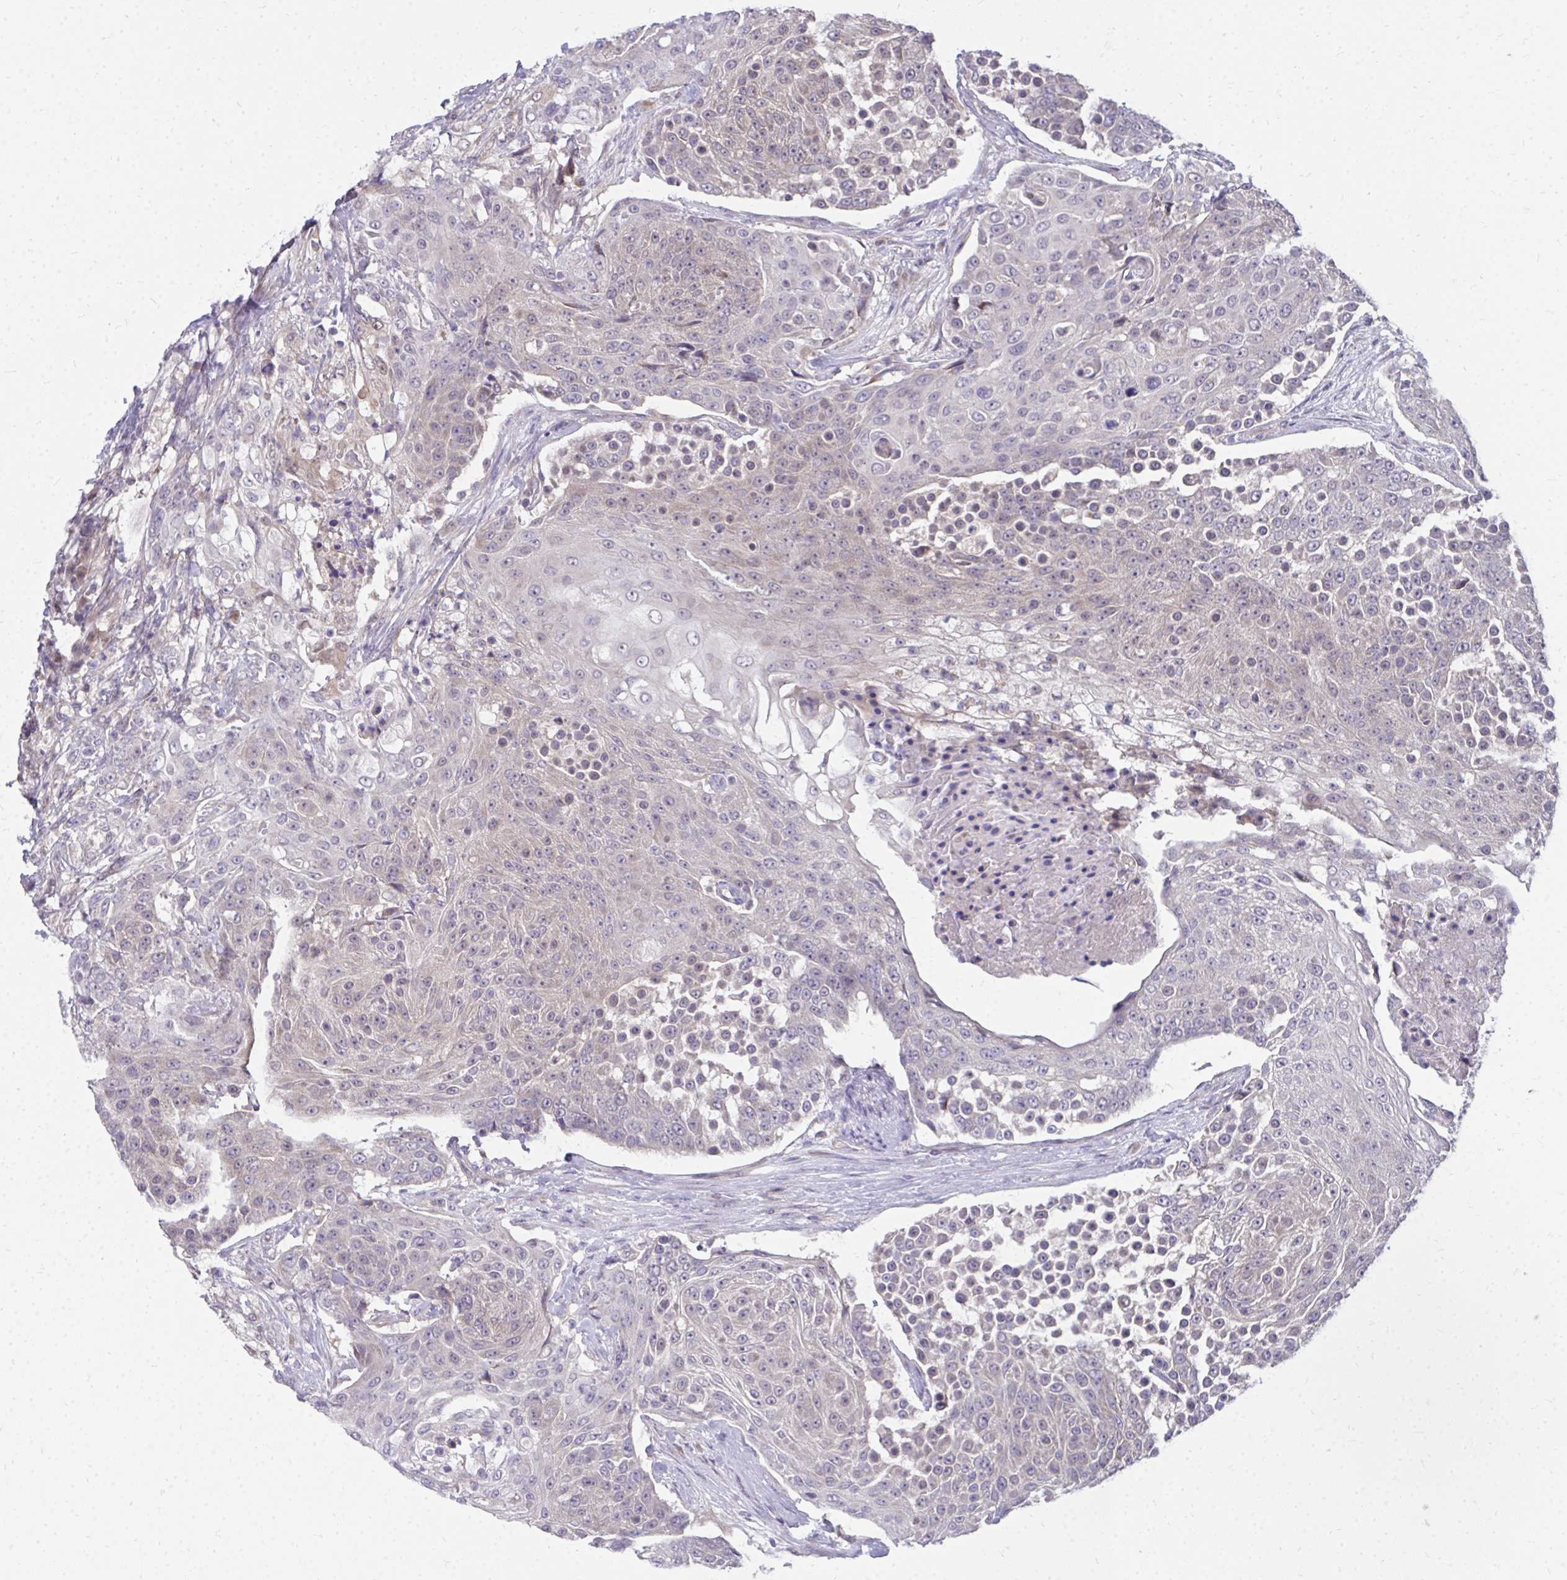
{"staining": {"intensity": "negative", "quantity": "none", "location": "none"}, "tissue": "urothelial cancer", "cell_type": "Tumor cells", "image_type": "cancer", "snomed": [{"axis": "morphology", "description": "Urothelial carcinoma, High grade"}, {"axis": "topography", "description": "Urinary bladder"}], "caption": "A high-resolution image shows IHC staining of urothelial carcinoma (high-grade), which shows no significant positivity in tumor cells.", "gene": "MROH8", "patient": {"sex": "female", "age": 63}}